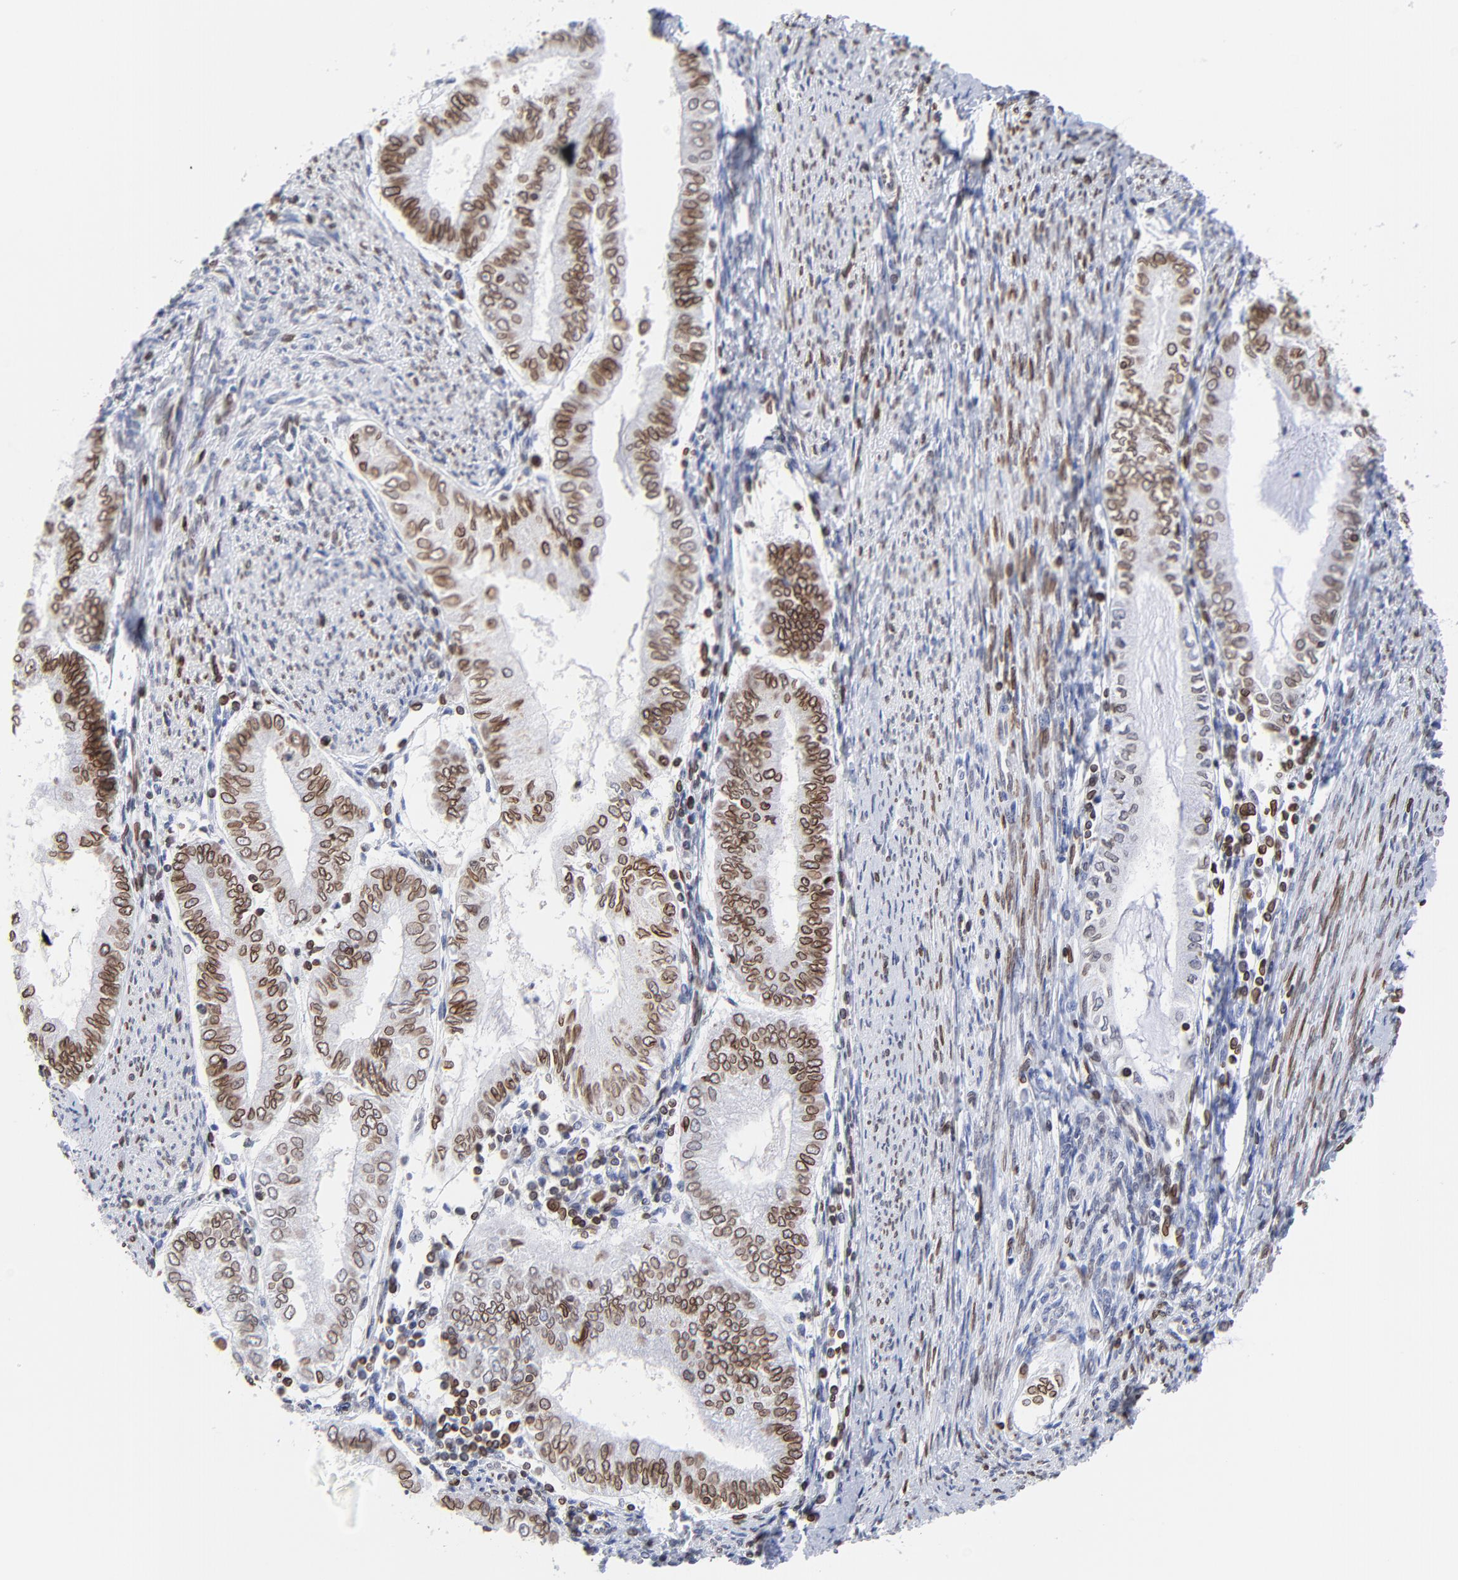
{"staining": {"intensity": "strong", "quantity": ">75%", "location": "cytoplasmic/membranous,nuclear"}, "tissue": "endometrial cancer", "cell_type": "Tumor cells", "image_type": "cancer", "snomed": [{"axis": "morphology", "description": "Adenocarcinoma, NOS"}, {"axis": "topography", "description": "Endometrium"}], "caption": "Immunohistochemistry (IHC) of human endometrial cancer displays high levels of strong cytoplasmic/membranous and nuclear expression in about >75% of tumor cells. (DAB (3,3'-diaminobenzidine) IHC, brown staining for protein, blue staining for nuclei).", "gene": "THAP7", "patient": {"sex": "female", "age": 66}}